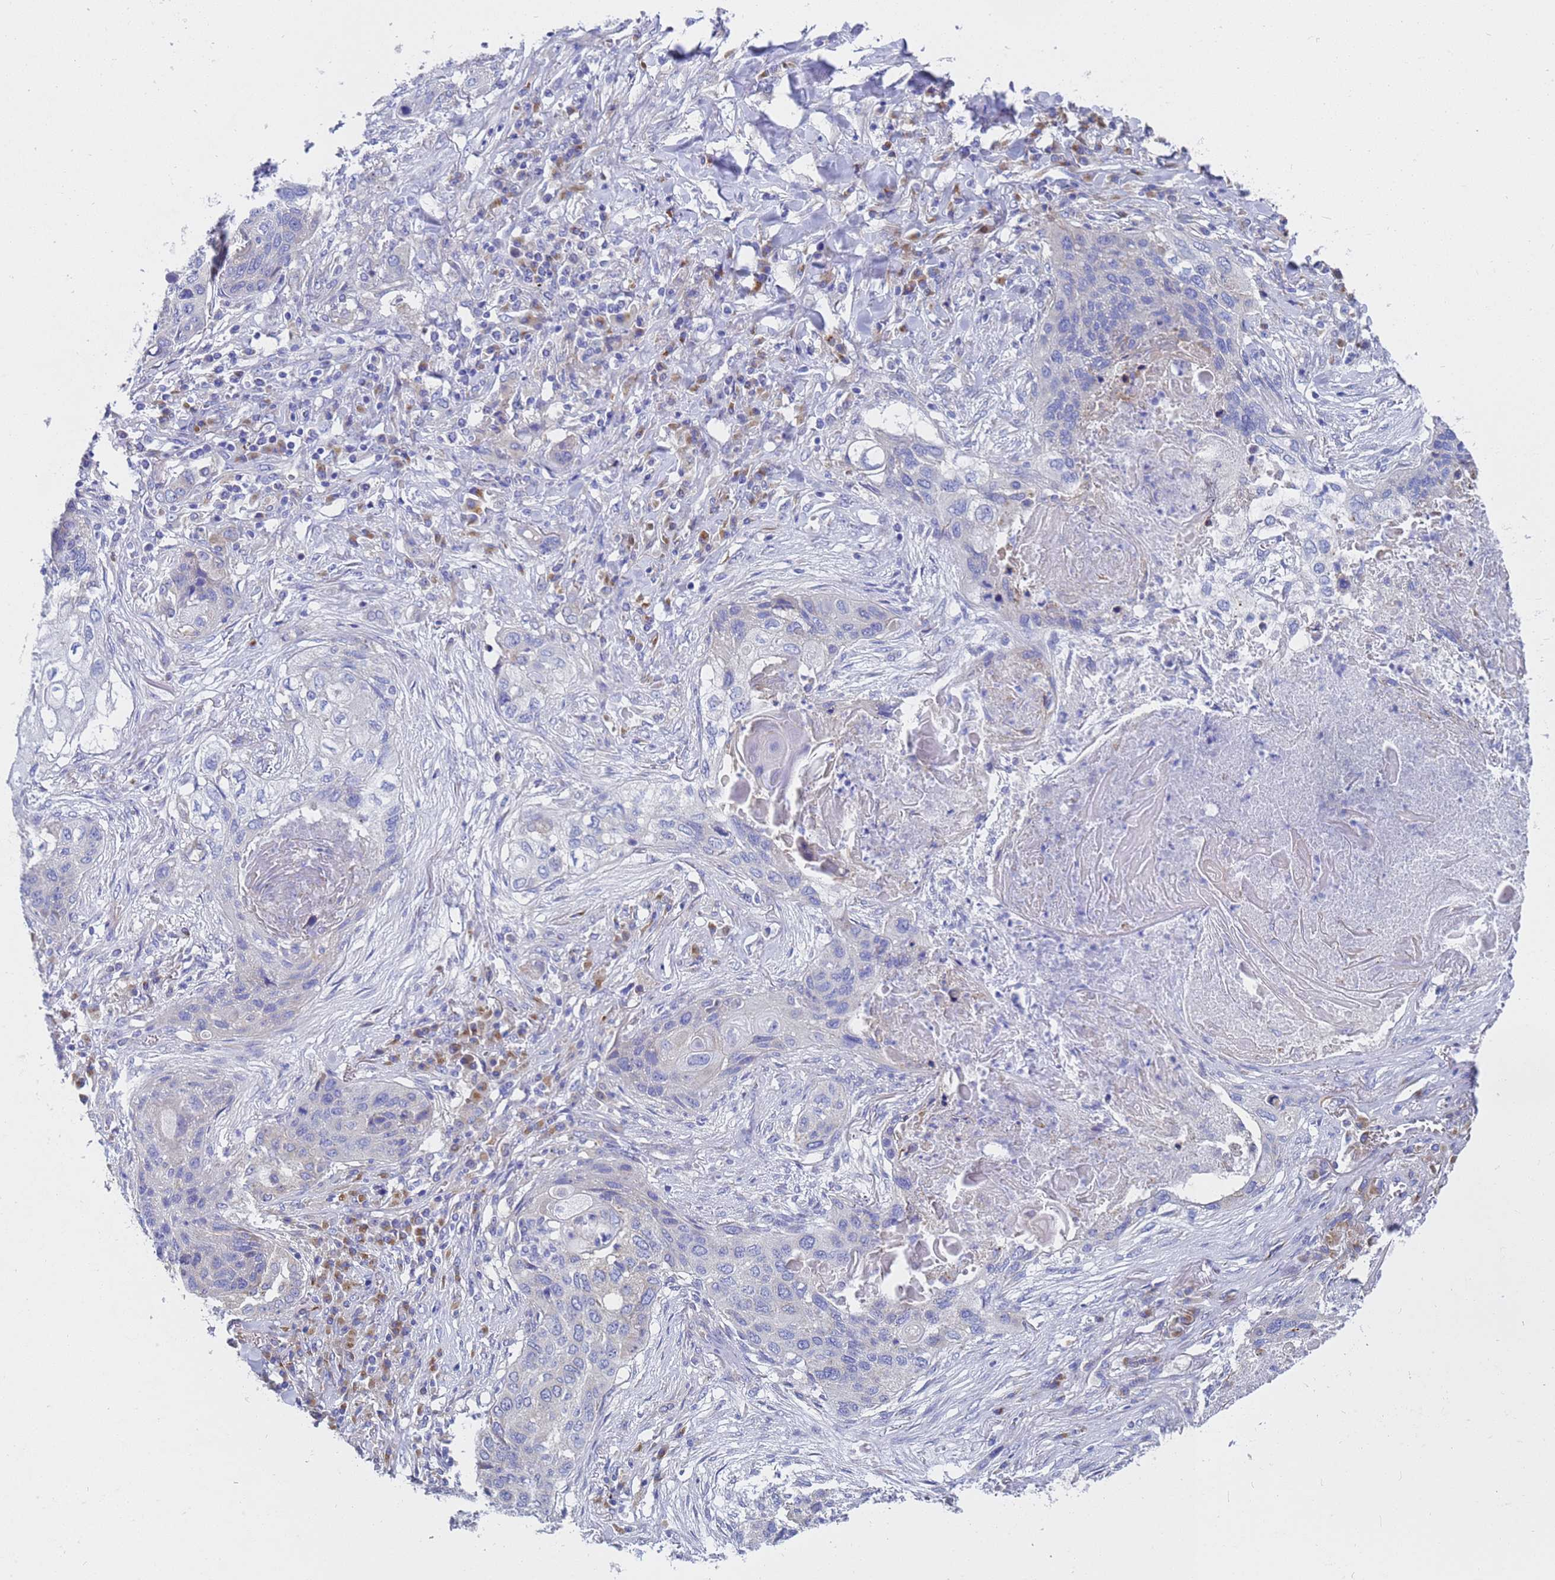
{"staining": {"intensity": "negative", "quantity": "none", "location": "none"}, "tissue": "lung cancer", "cell_type": "Tumor cells", "image_type": "cancer", "snomed": [{"axis": "morphology", "description": "Squamous cell carcinoma, NOS"}, {"axis": "topography", "description": "Lung"}], "caption": "Tumor cells are negative for protein expression in human lung cancer (squamous cell carcinoma). The staining is performed using DAB (3,3'-diaminobenzidine) brown chromogen with nuclei counter-stained in using hematoxylin.", "gene": "TM4SF4", "patient": {"sex": "female", "age": 63}}